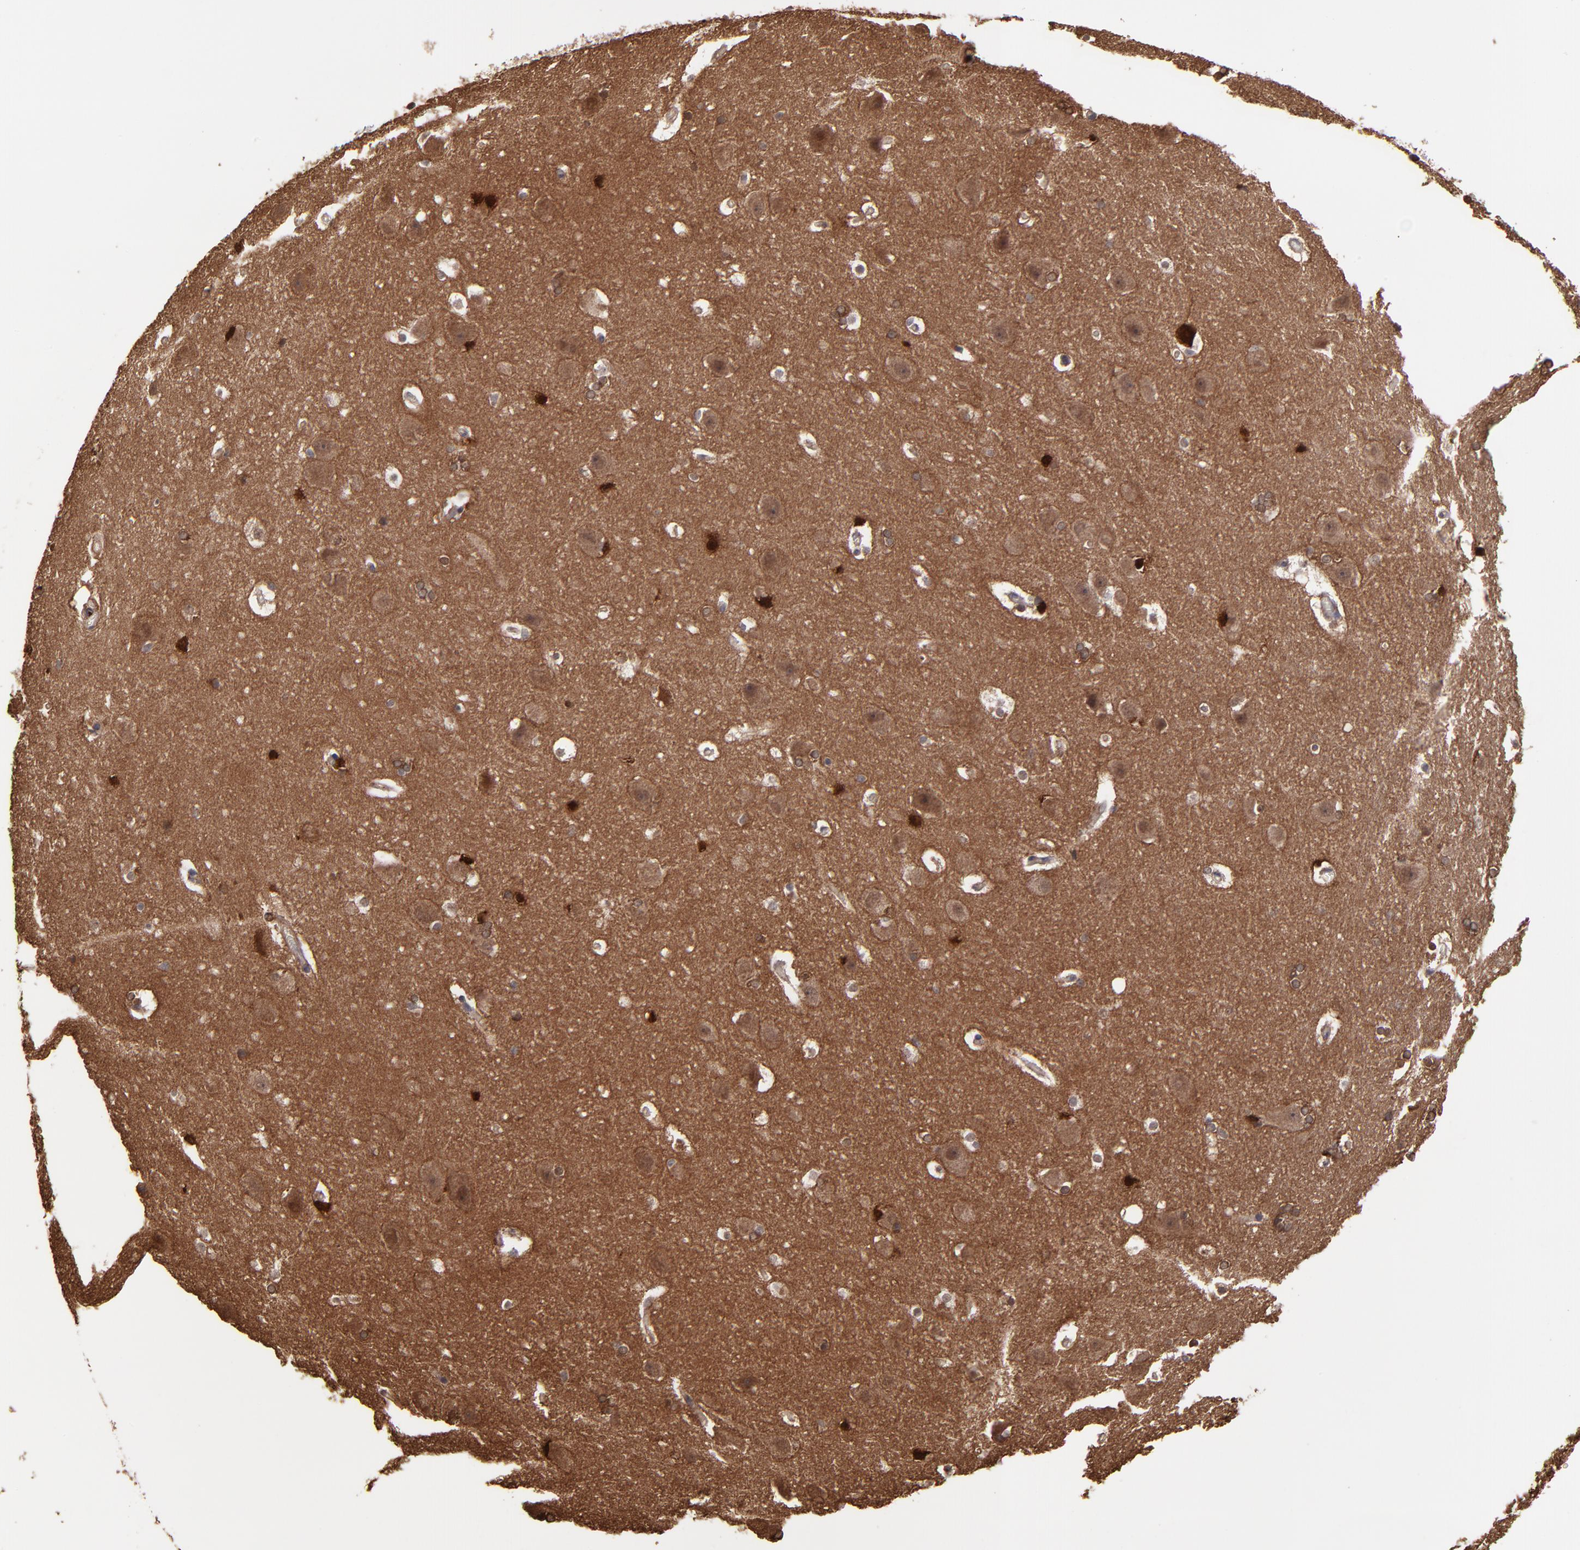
{"staining": {"intensity": "strong", "quantity": ">75%", "location": "cytoplasmic/membranous"}, "tissue": "hippocampus", "cell_type": "Glial cells", "image_type": "normal", "snomed": [{"axis": "morphology", "description": "Normal tissue, NOS"}, {"axis": "topography", "description": "Hippocampus"}], "caption": "High-power microscopy captured an IHC photomicrograph of benign hippocampus, revealing strong cytoplasmic/membranous staining in approximately >75% of glial cells.", "gene": "CHL1", "patient": {"sex": "female", "age": 19}}